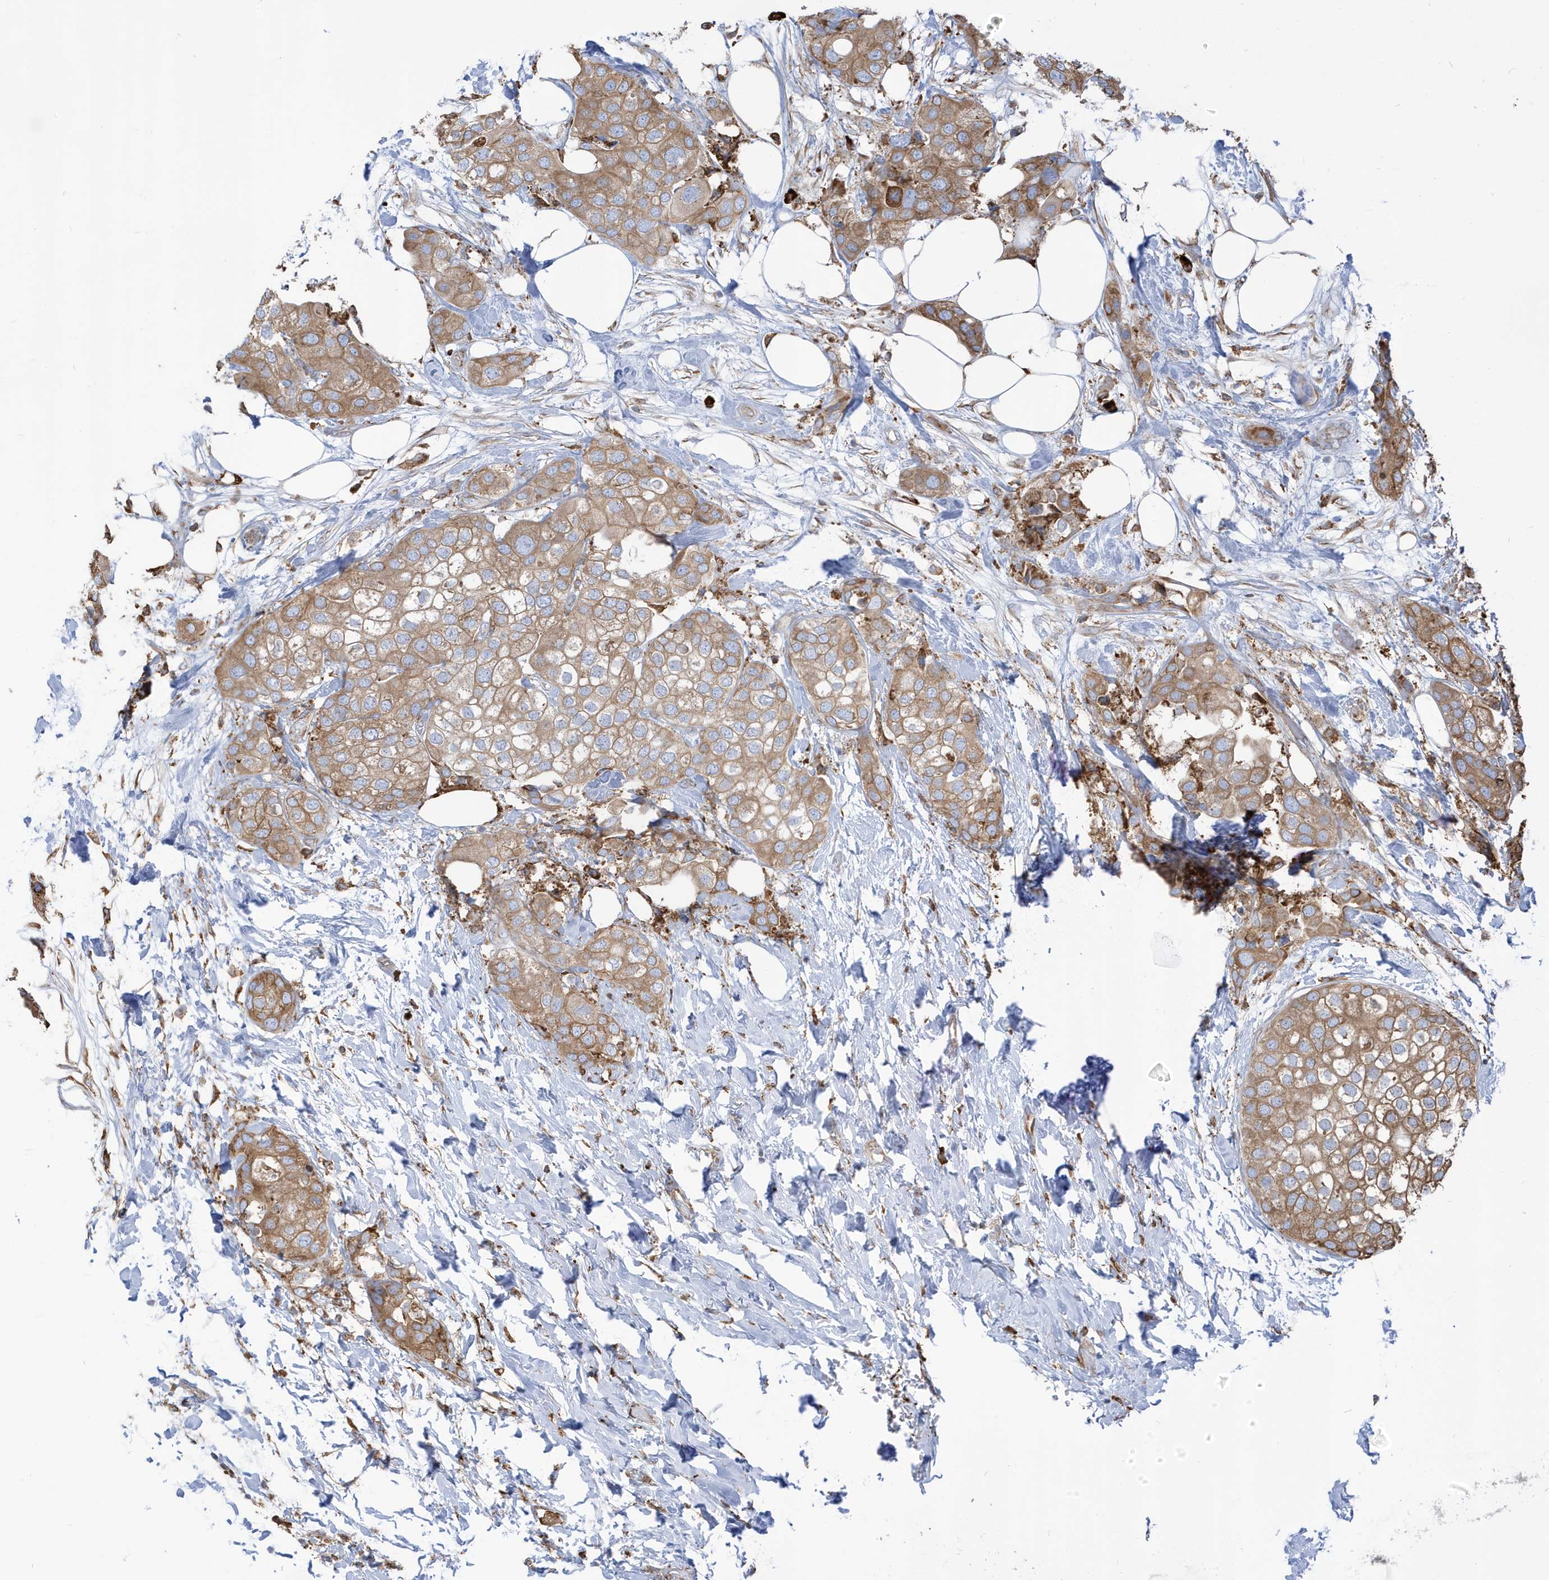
{"staining": {"intensity": "moderate", "quantity": ">75%", "location": "cytoplasmic/membranous"}, "tissue": "urothelial cancer", "cell_type": "Tumor cells", "image_type": "cancer", "snomed": [{"axis": "morphology", "description": "Urothelial carcinoma, High grade"}, {"axis": "topography", "description": "Urinary bladder"}], "caption": "Immunohistochemical staining of urothelial cancer demonstrates moderate cytoplasmic/membranous protein expression in about >75% of tumor cells. The staining is performed using DAB (3,3'-diaminobenzidine) brown chromogen to label protein expression. The nuclei are counter-stained blue using hematoxylin.", "gene": "PDIA6", "patient": {"sex": "male", "age": 64}}